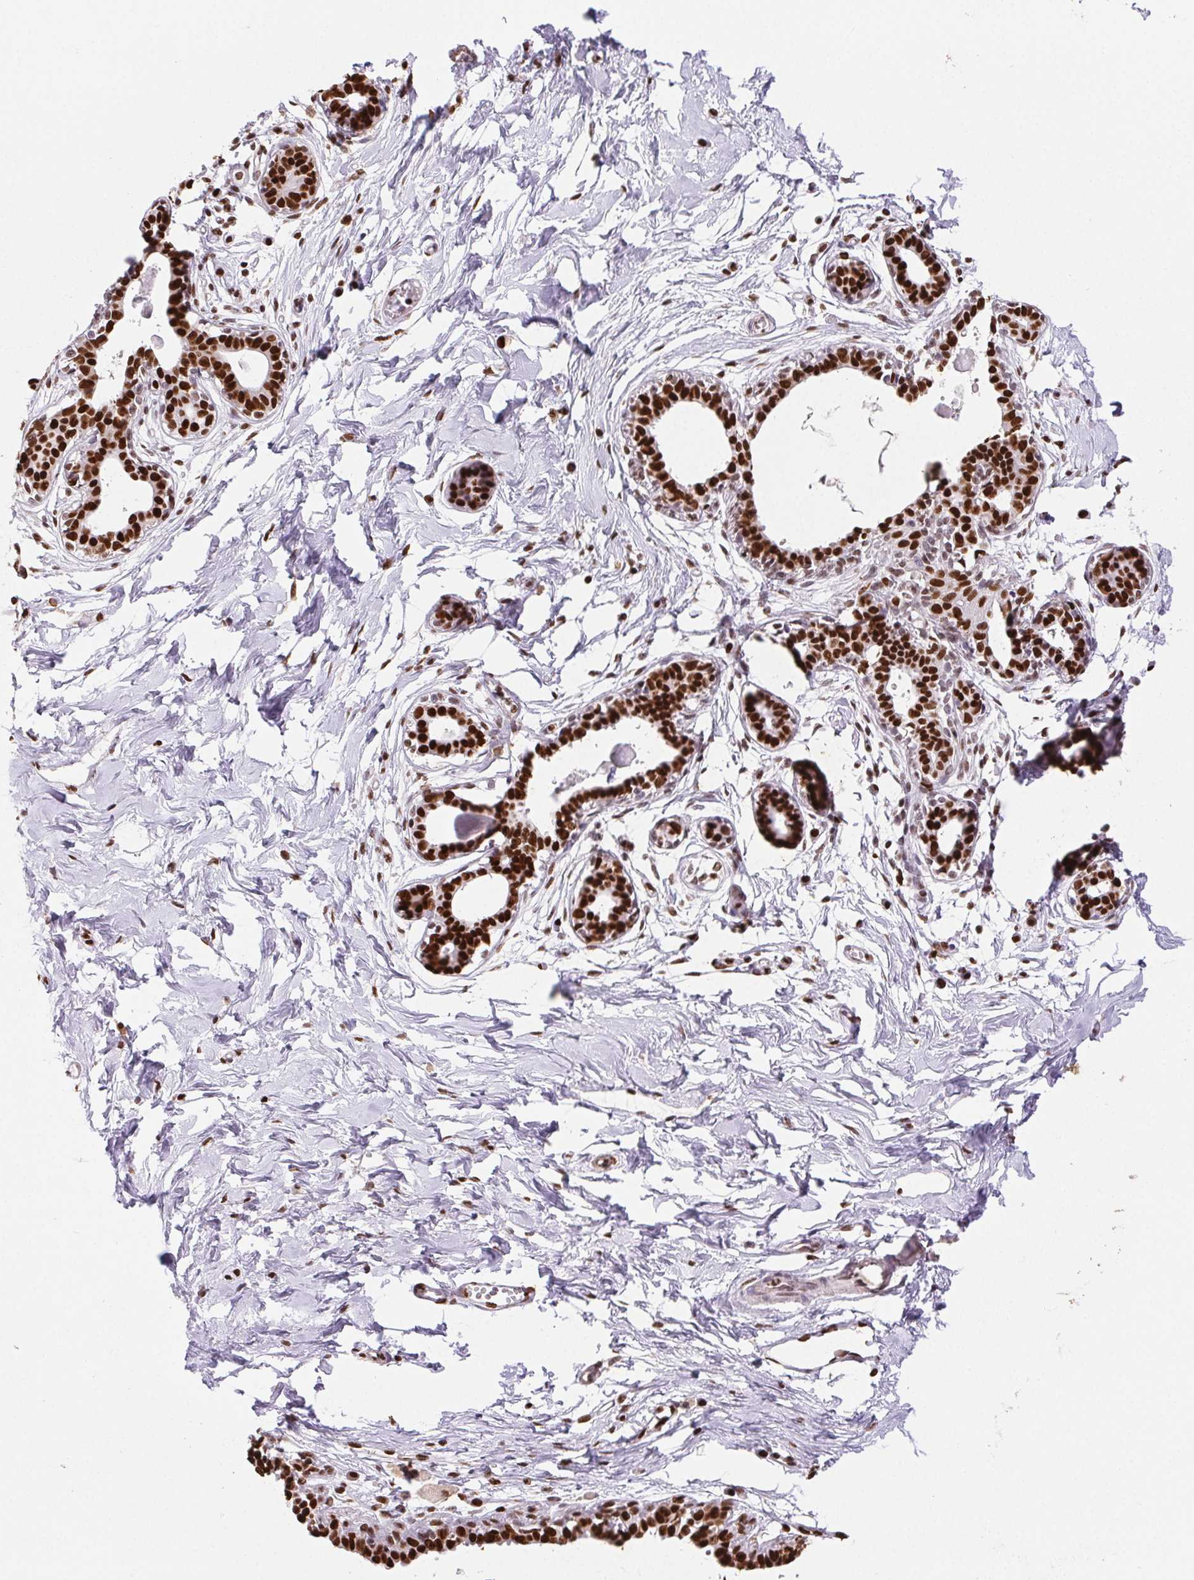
{"staining": {"intensity": "moderate", "quantity": "<25%", "location": "nuclear"}, "tissue": "breast", "cell_type": "Adipocytes", "image_type": "normal", "snomed": [{"axis": "morphology", "description": "Normal tissue, NOS"}, {"axis": "topography", "description": "Breast"}], "caption": "Normal breast shows moderate nuclear staining in about <25% of adipocytes.", "gene": "SETSIP", "patient": {"sex": "female", "age": 45}}